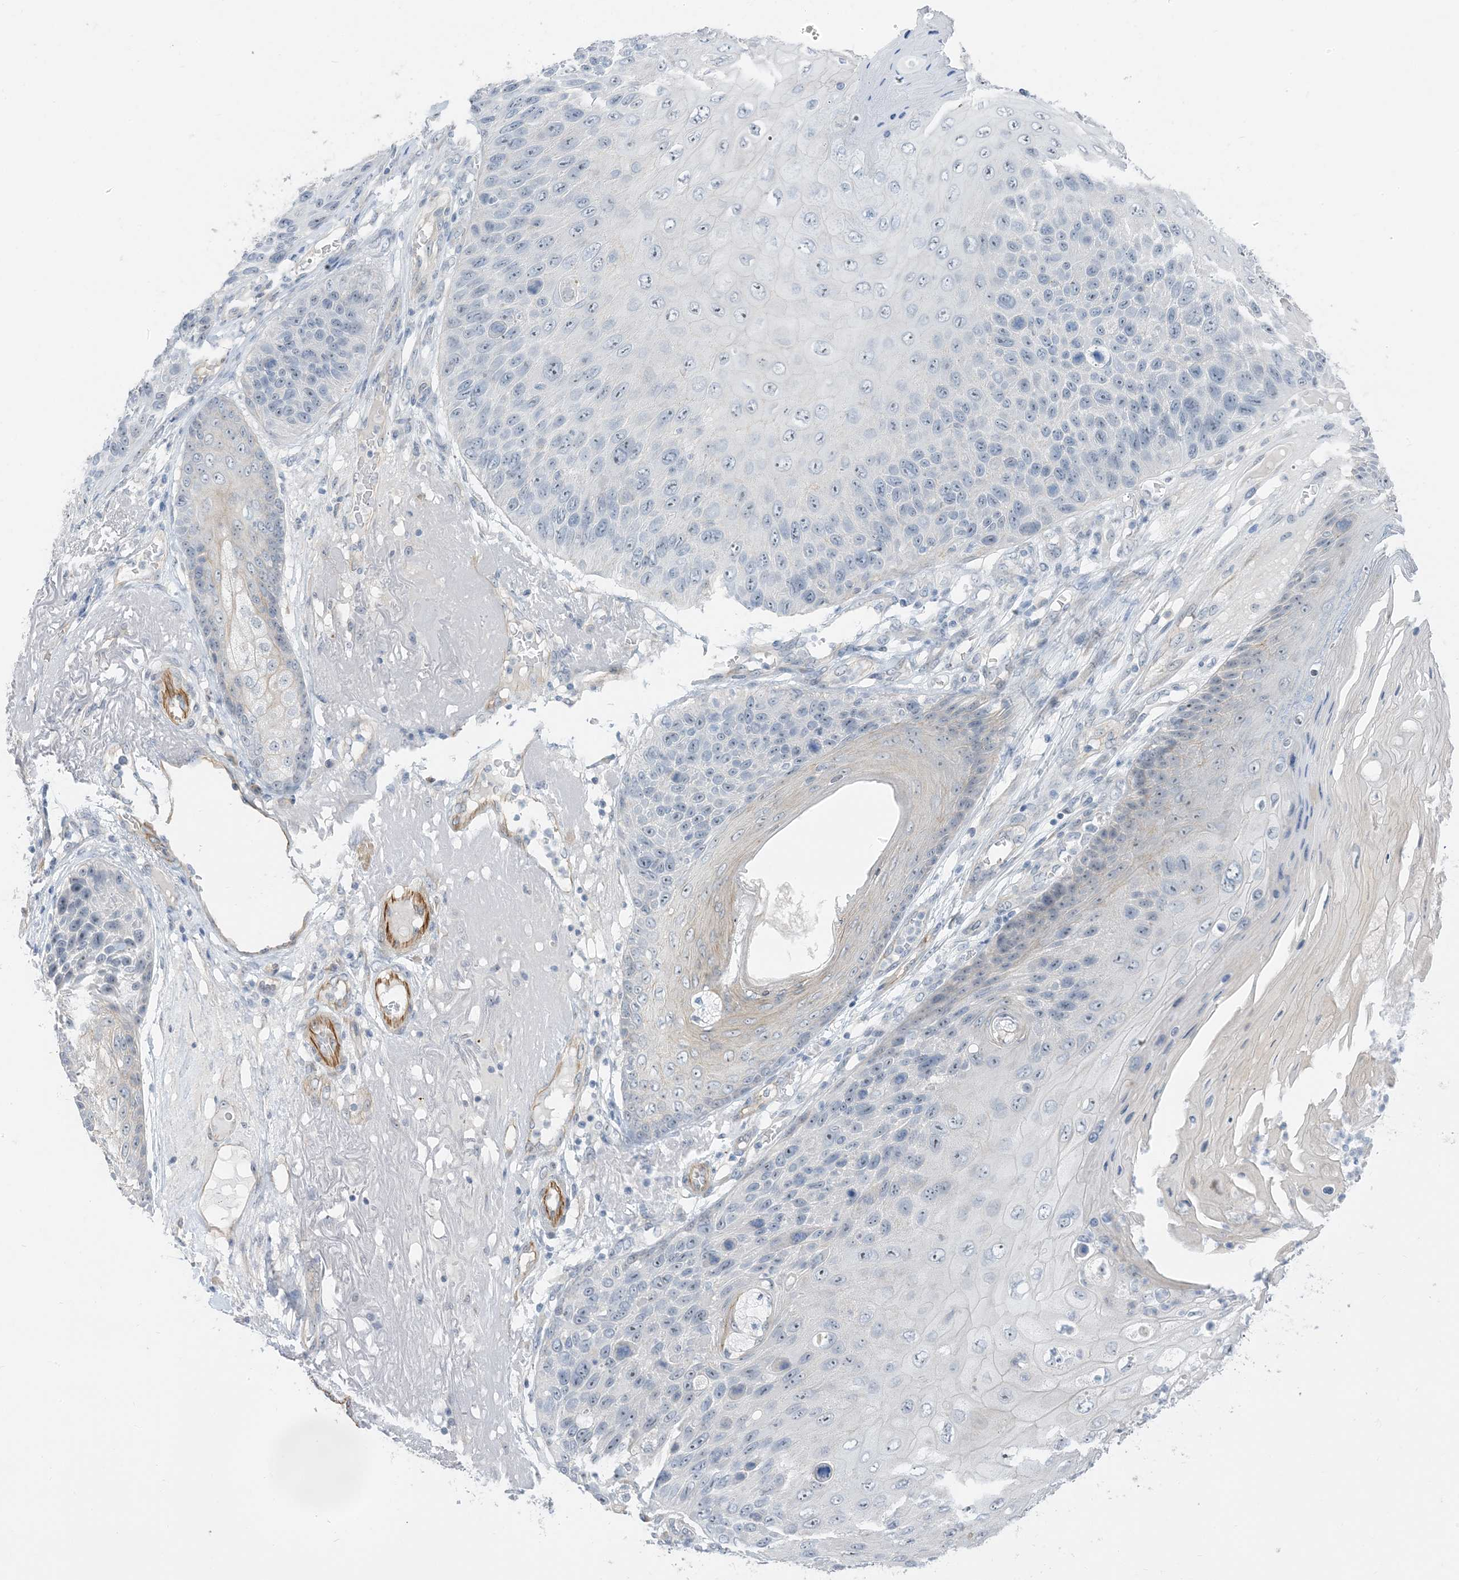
{"staining": {"intensity": "negative", "quantity": "none", "location": "none"}, "tissue": "skin cancer", "cell_type": "Tumor cells", "image_type": "cancer", "snomed": [{"axis": "morphology", "description": "Squamous cell carcinoma, NOS"}, {"axis": "topography", "description": "Skin"}], "caption": "Immunohistochemistry of skin squamous cell carcinoma shows no expression in tumor cells.", "gene": "IL36B", "patient": {"sex": "female", "age": 88}}